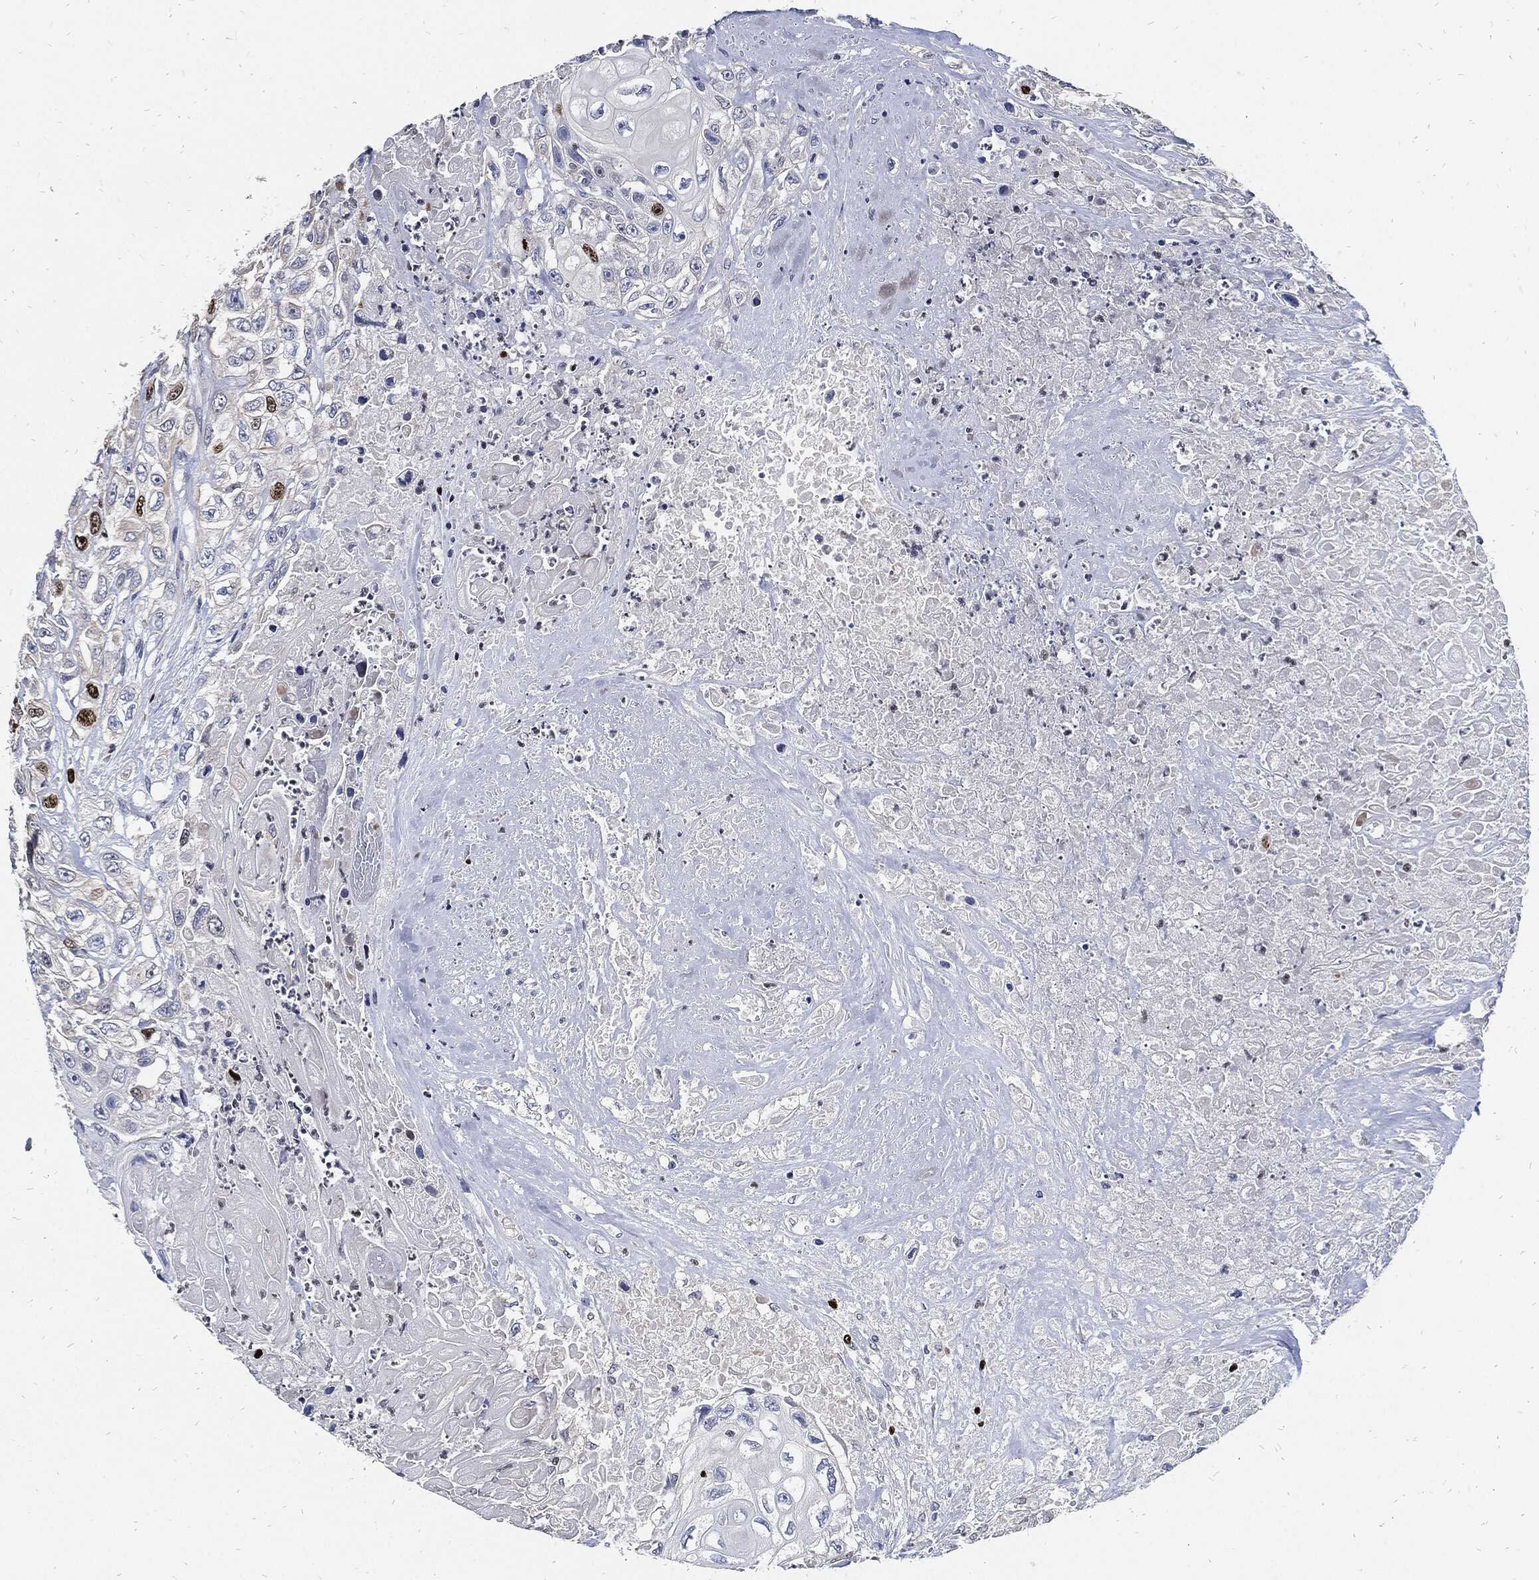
{"staining": {"intensity": "strong", "quantity": "<25%", "location": "nuclear"}, "tissue": "urothelial cancer", "cell_type": "Tumor cells", "image_type": "cancer", "snomed": [{"axis": "morphology", "description": "Urothelial carcinoma, High grade"}, {"axis": "topography", "description": "Urinary bladder"}], "caption": "Immunohistochemistry (IHC) histopathology image of human urothelial carcinoma (high-grade) stained for a protein (brown), which demonstrates medium levels of strong nuclear positivity in about <25% of tumor cells.", "gene": "MKI67", "patient": {"sex": "female", "age": 56}}